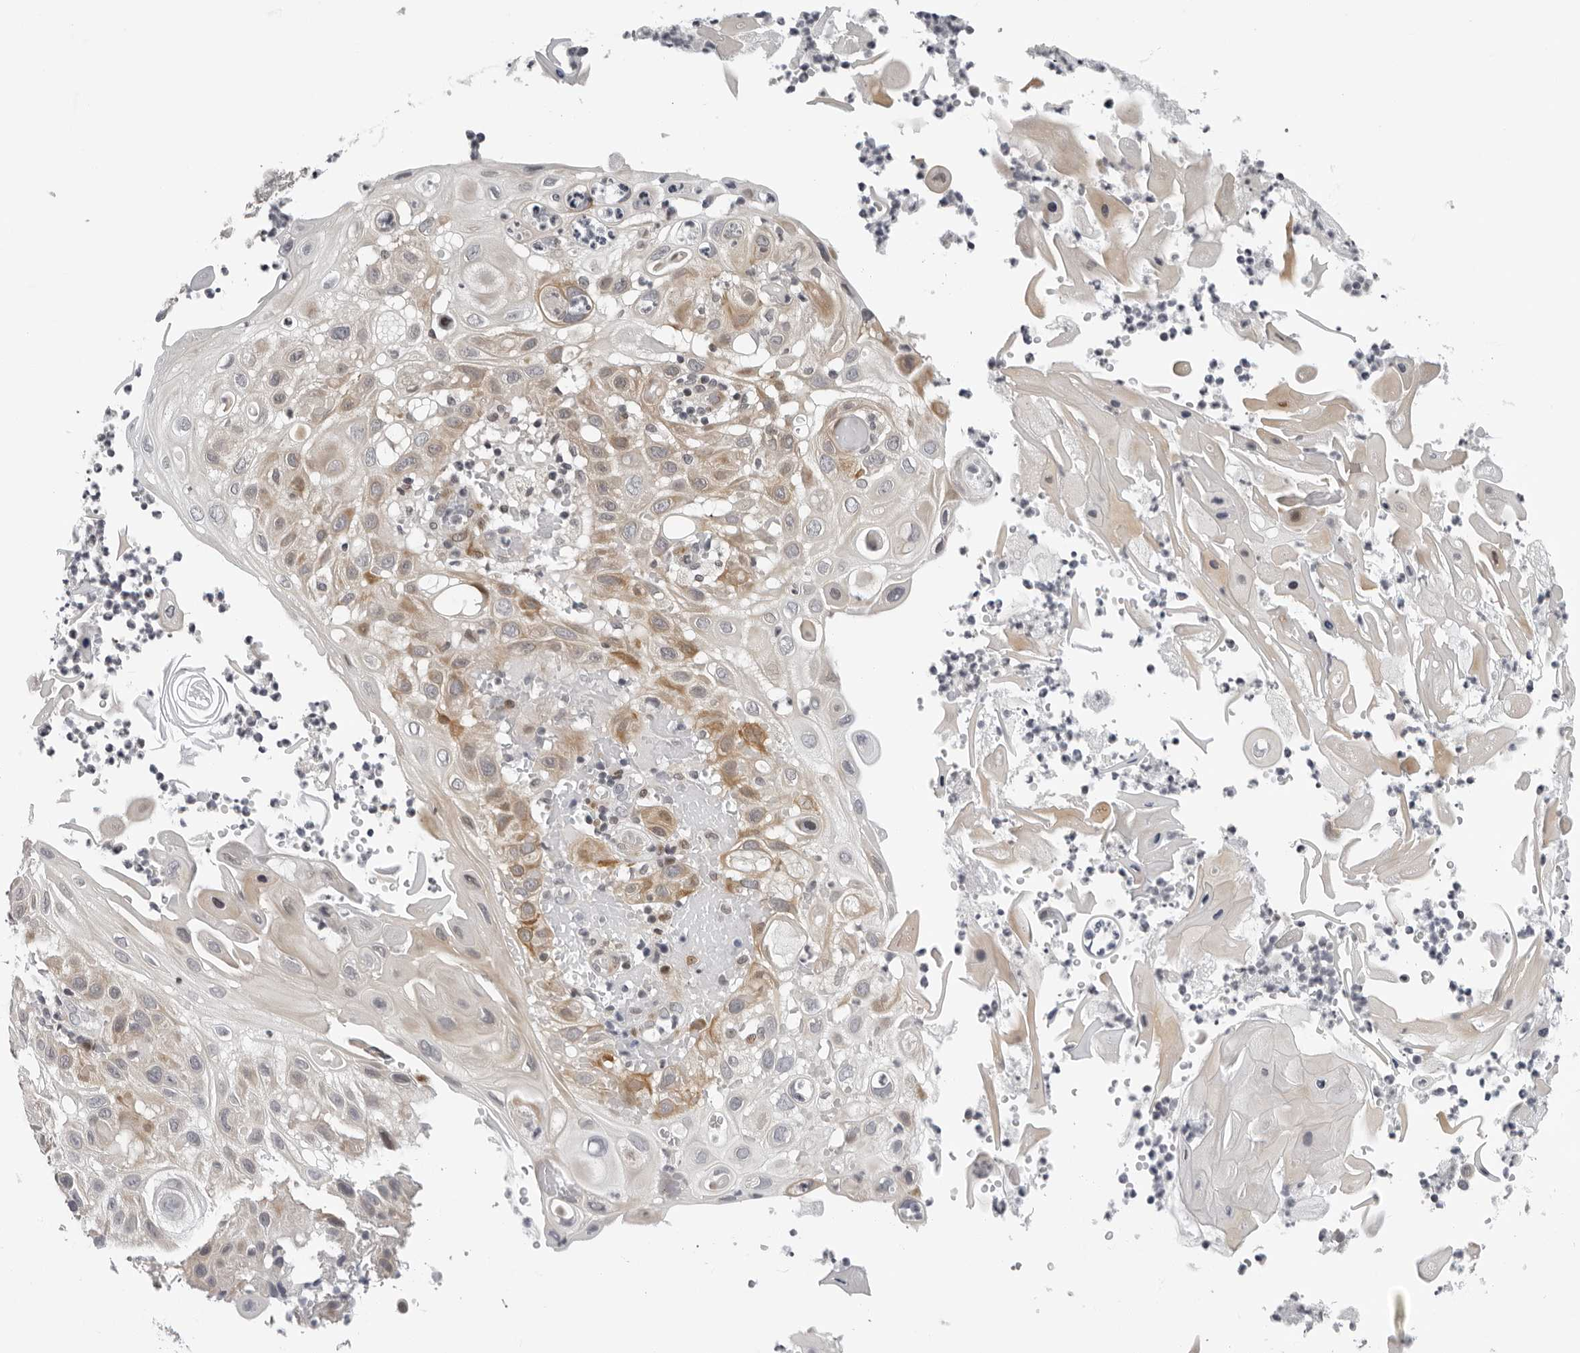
{"staining": {"intensity": "moderate", "quantity": "25%-75%", "location": "cytoplasmic/membranous"}, "tissue": "skin cancer", "cell_type": "Tumor cells", "image_type": "cancer", "snomed": [{"axis": "morphology", "description": "Normal tissue, NOS"}, {"axis": "morphology", "description": "Squamous cell carcinoma, NOS"}, {"axis": "topography", "description": "Skin"}], "caption": "Squamous cell carcinoma (skin) was stained to show a protein in brown. There is medium levels of moderate cytoplasmic/membranous staining in about 25%-75% of tumor cells.", "gene": "PIP4K2C", "patient": {"sex": "female", "age": 96}}